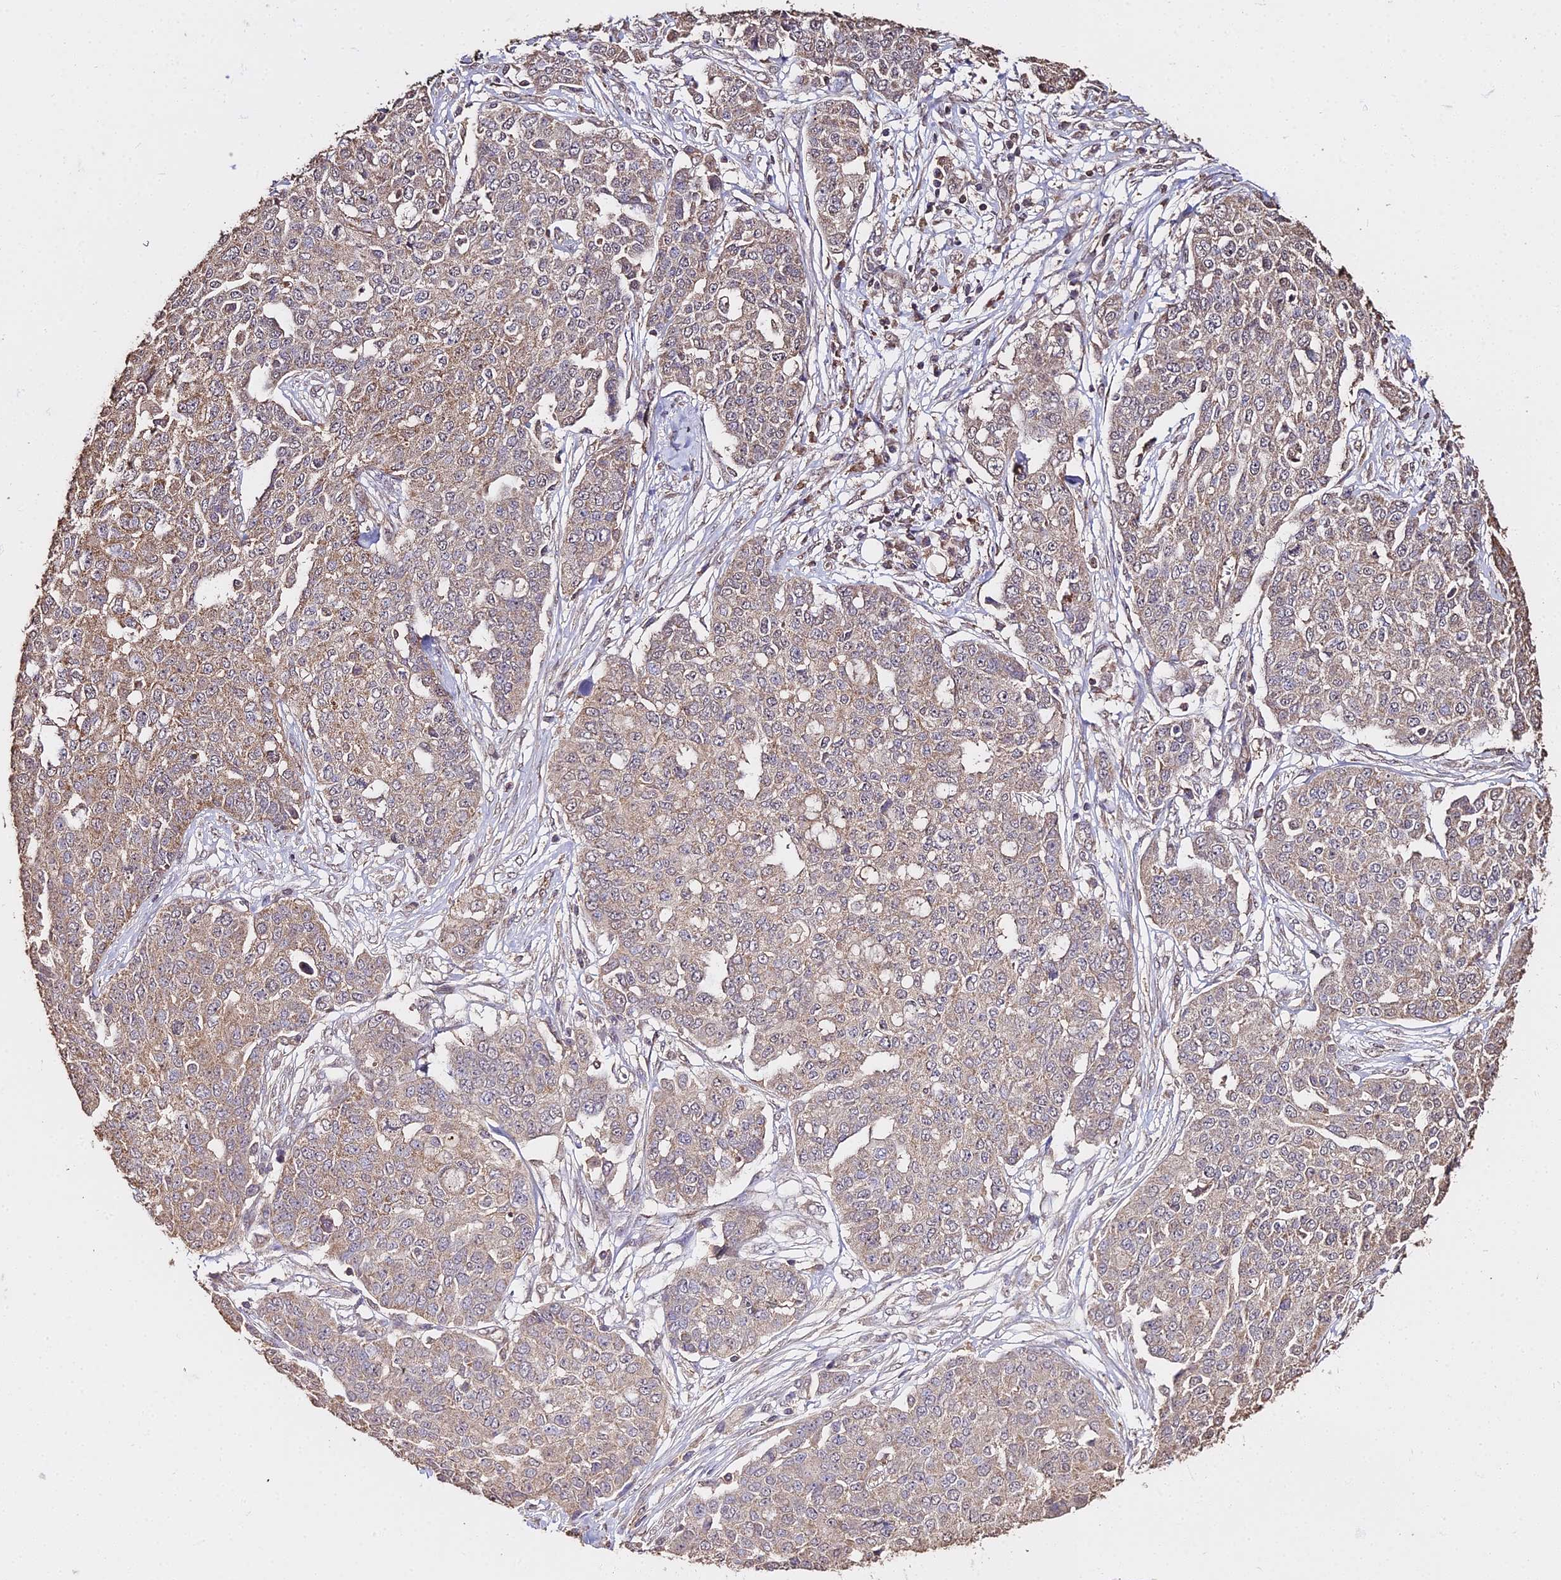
{"staining": {"intensity": "weak", "quantity": ">75%", "location": "cytoplasmic/membranous"}, "tissue": "ovarian cancer", "cell_type": "Tumor cells", "image_type": "cancer", "snomed": [{"axis": "morphology", "description": "Cystadenocarcinoma, serous, NOS"}, {"axis": "topography", "description": "Soft tissue"}, {"axis": "topography", "description": "Ovary"}], "caption": "Immunohistochemical staining of human ovarian cancer (serous cystadenocarcinoma) reveals low levels of weak cytoplasmic/membranous staining in about >75% of tumor cells.", "gene": "METTL13", "patient": {"sex": "female", "age": 57}}